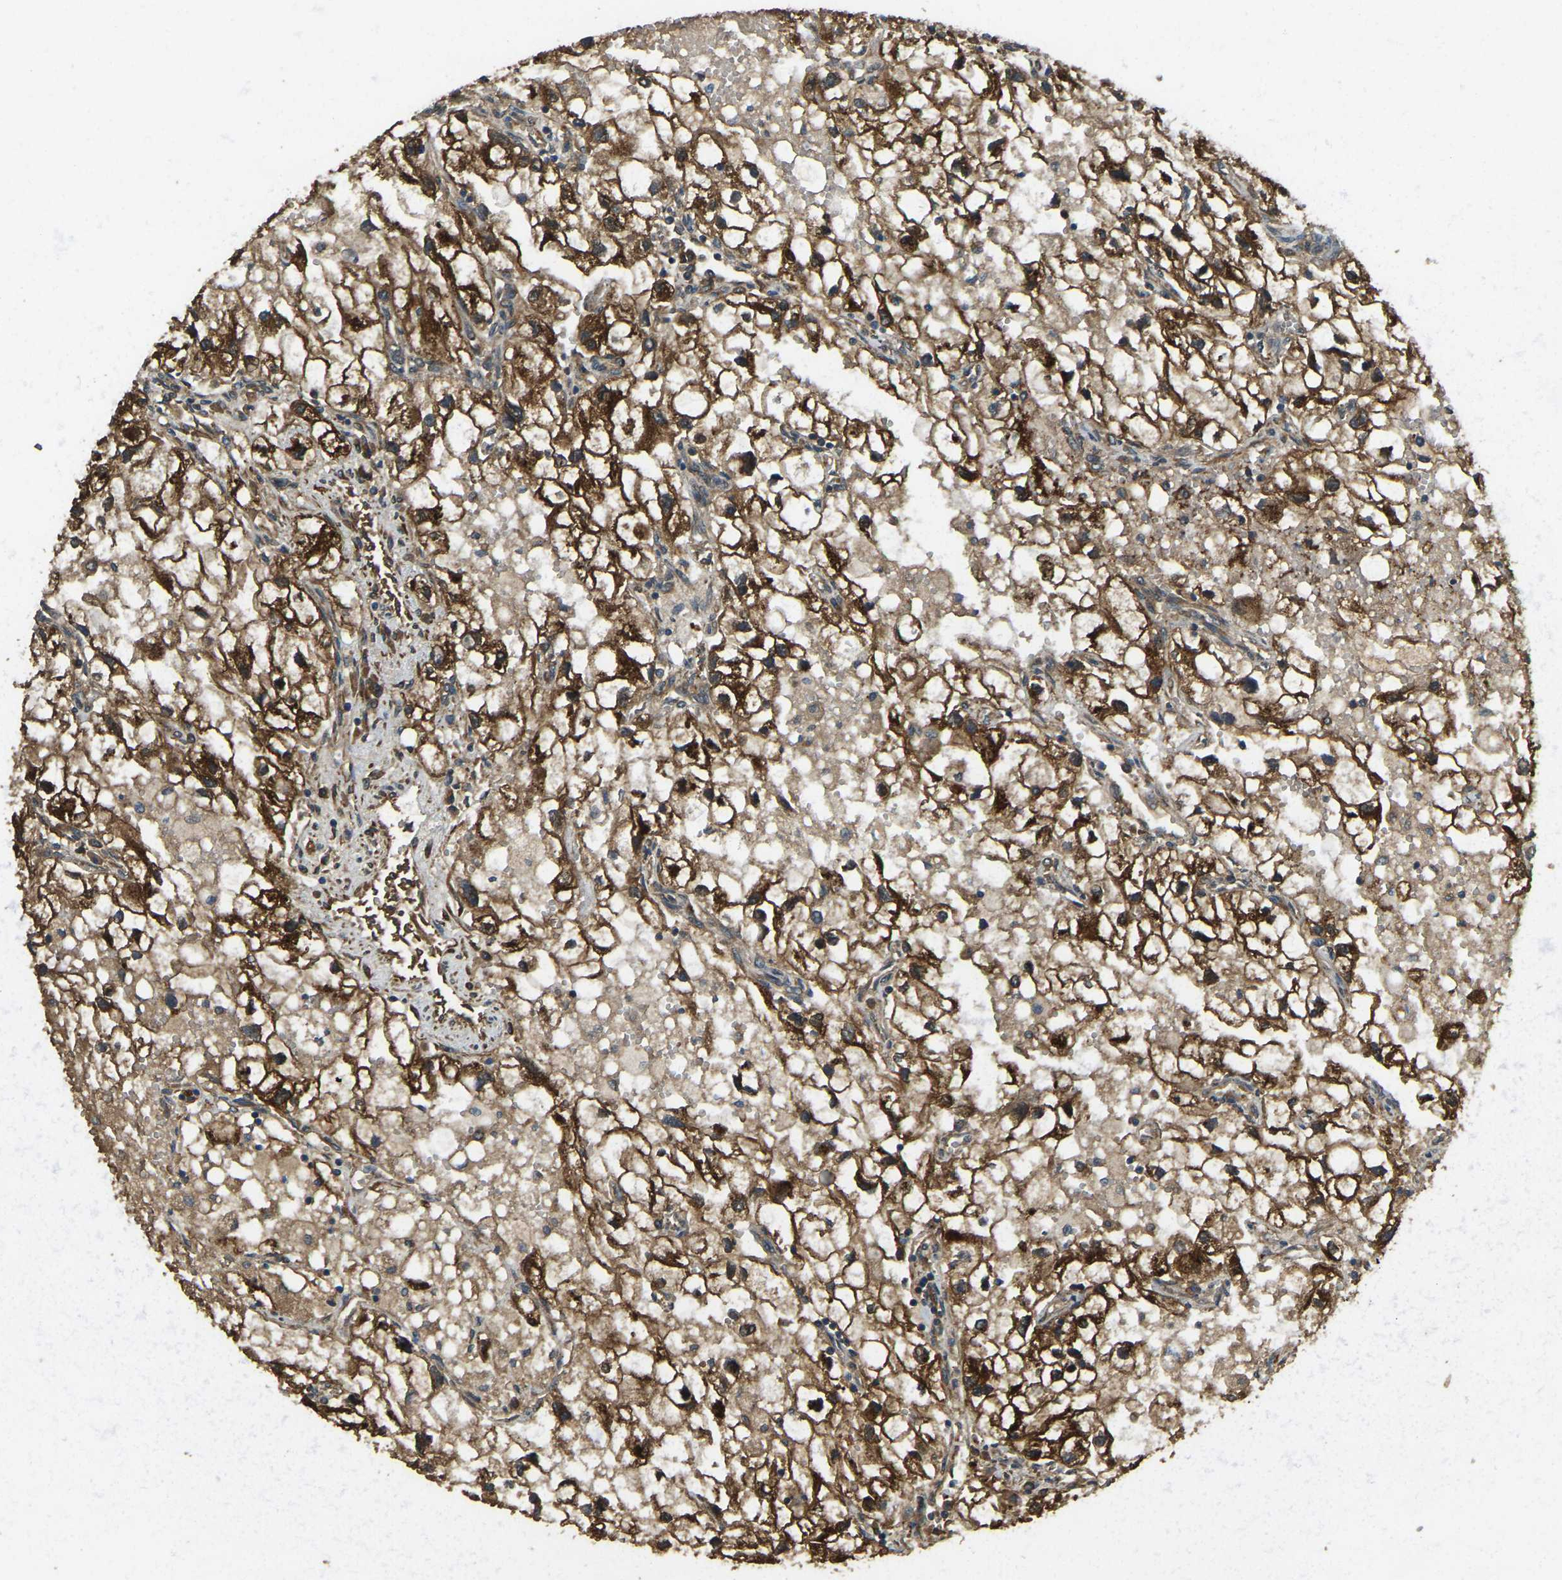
{"staining": {"intensity": "strong", "quantity": ">75%", "location": "cytoplasmic/membranous"}, "tissue": "renal cancer", "cell_type": "Tumor cells", "image_type": "cancer", "snomed": [{"axis": "morphology", "description": "Adenocarcinoma, NOS"}, {"axis": "topography", "description": "Kidney"}], "caption": "DAB (3,3'-diaminobenzidine) immunohistochemical staining of human renal cancer demonstrates strong cytoplasmic/membranous protein staining in about >75% of tumor cells. Using DAB (brown) and hematoxylin (blue) stains, captured at high magnification using brightfield microscopy.", "gene": "ERGIC1", "patient": {"sex": "female", "age": 70}}